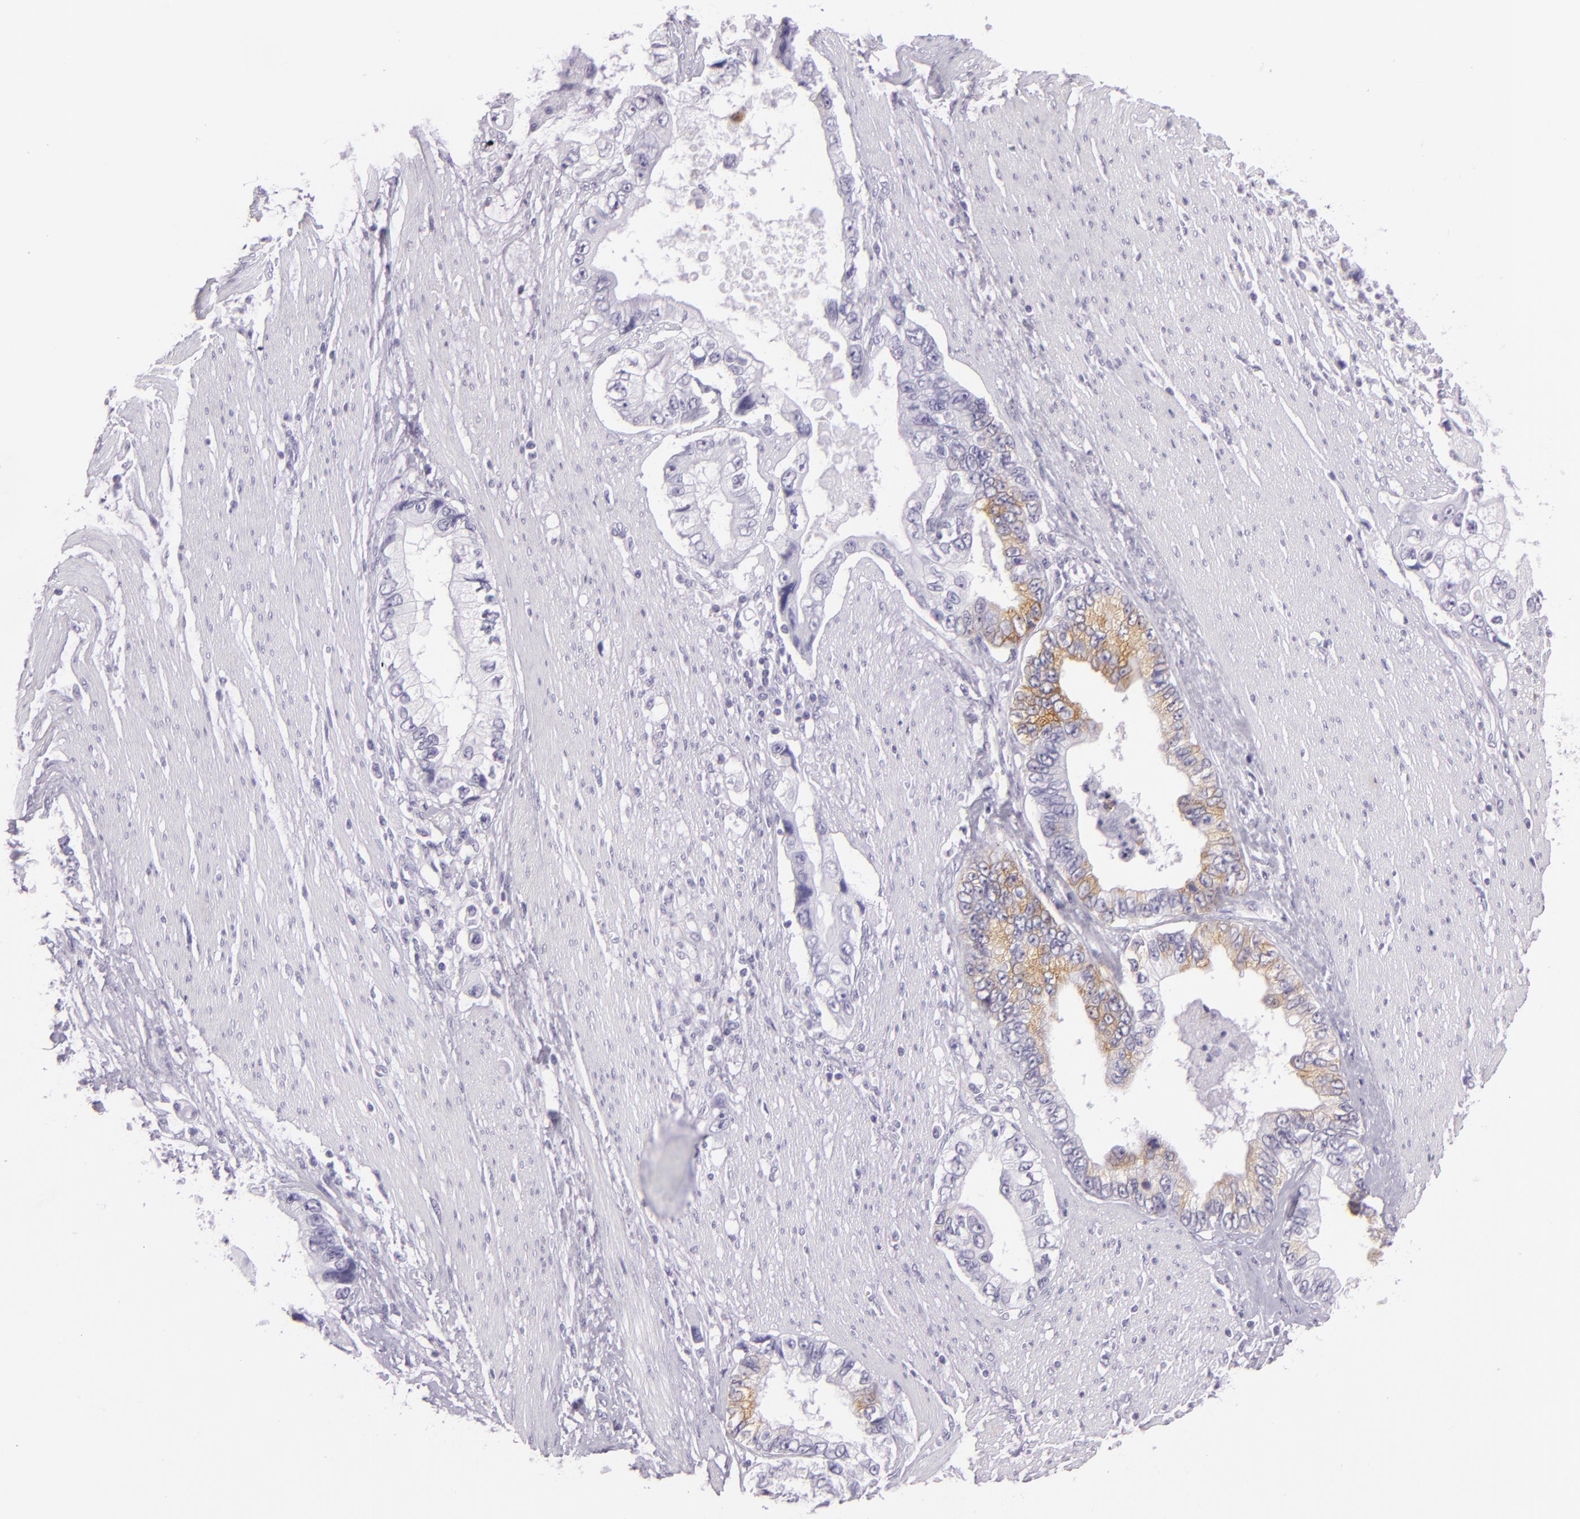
{"staining": {"intensity": "moderate", "quantity": "25%-75%", "location": "cytoplasmic/membranous"}, "tissue": "pancreatic cancer", "cell_type": "Tumor cells", "image_type": "cancer", "snomed": [{"axis": "morphology", "description": "Adenocarcinoma, NOS"}, {"axis": "topography", "description": "Pancreas"}, {"axis": "topography", "description": "Stomach, upper"}], "caption": "A micrograph of human pancreatic cancer stained for a protein demonstrates moderate cytoplasmic/membranous brown staining in tumor cells.", "gene": "MUC6", "patient": {"sex": "male", "age": 77}}